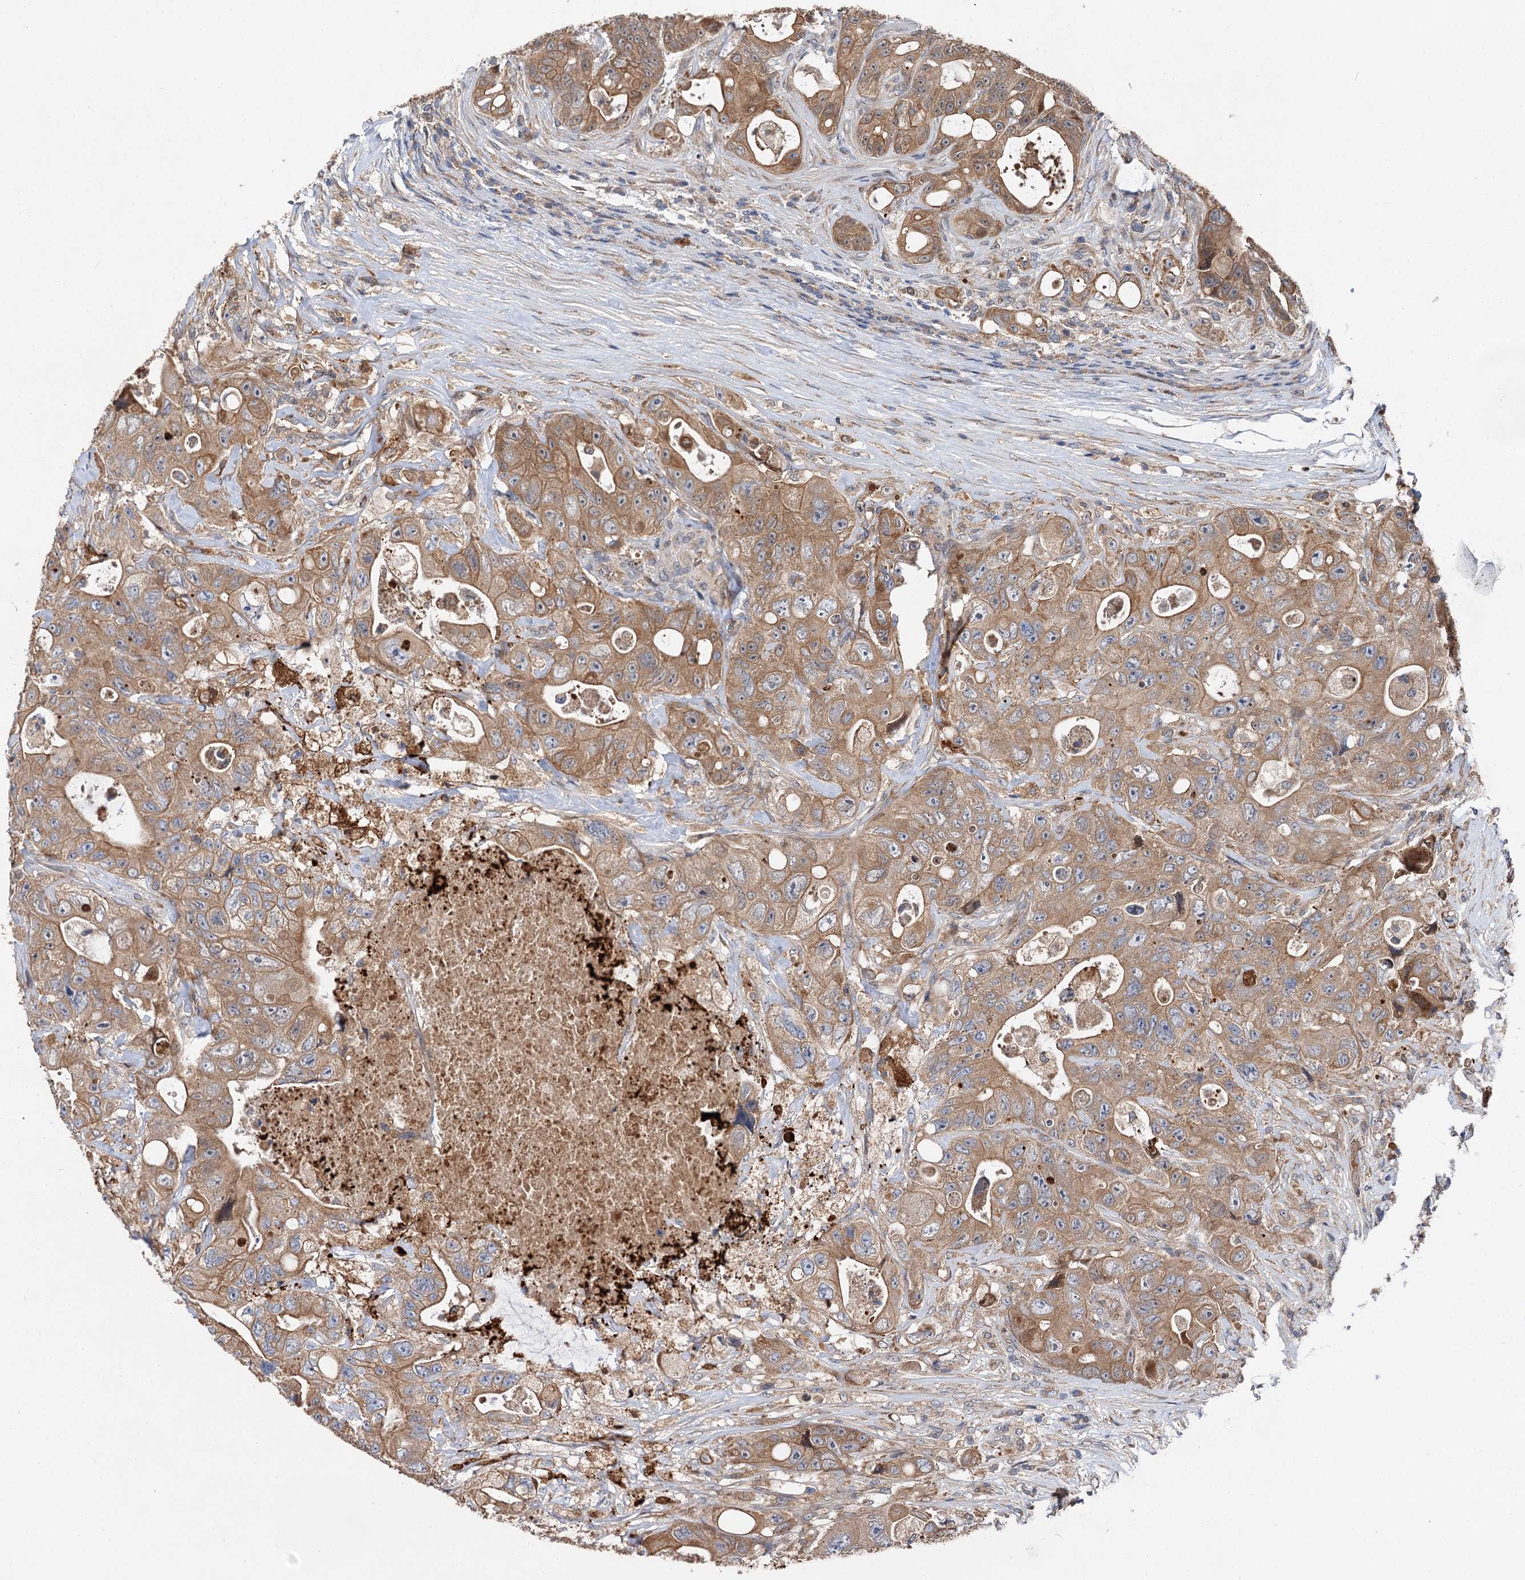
{"staining": {"intensity": "moderate", "quantity": ">75%", "location": "cytoplasmic/membranous"}, "tissue": "colorectal cancer", "cell_type": "Tumor cells", "image_type": "cancer", "snomed": [{"axis": "morphology", "description": "Adenocarcinoma, NOS"}, {"axis": "topography", "description": "Colon"}], "caption": "Adenocarcinoma (colorectal) tissue displays moderate cytoplasmic/membranous staining in approximately >75% of tumor cells", "gene": "NAA25", "patient": {"sex": "female", "age": 46}}